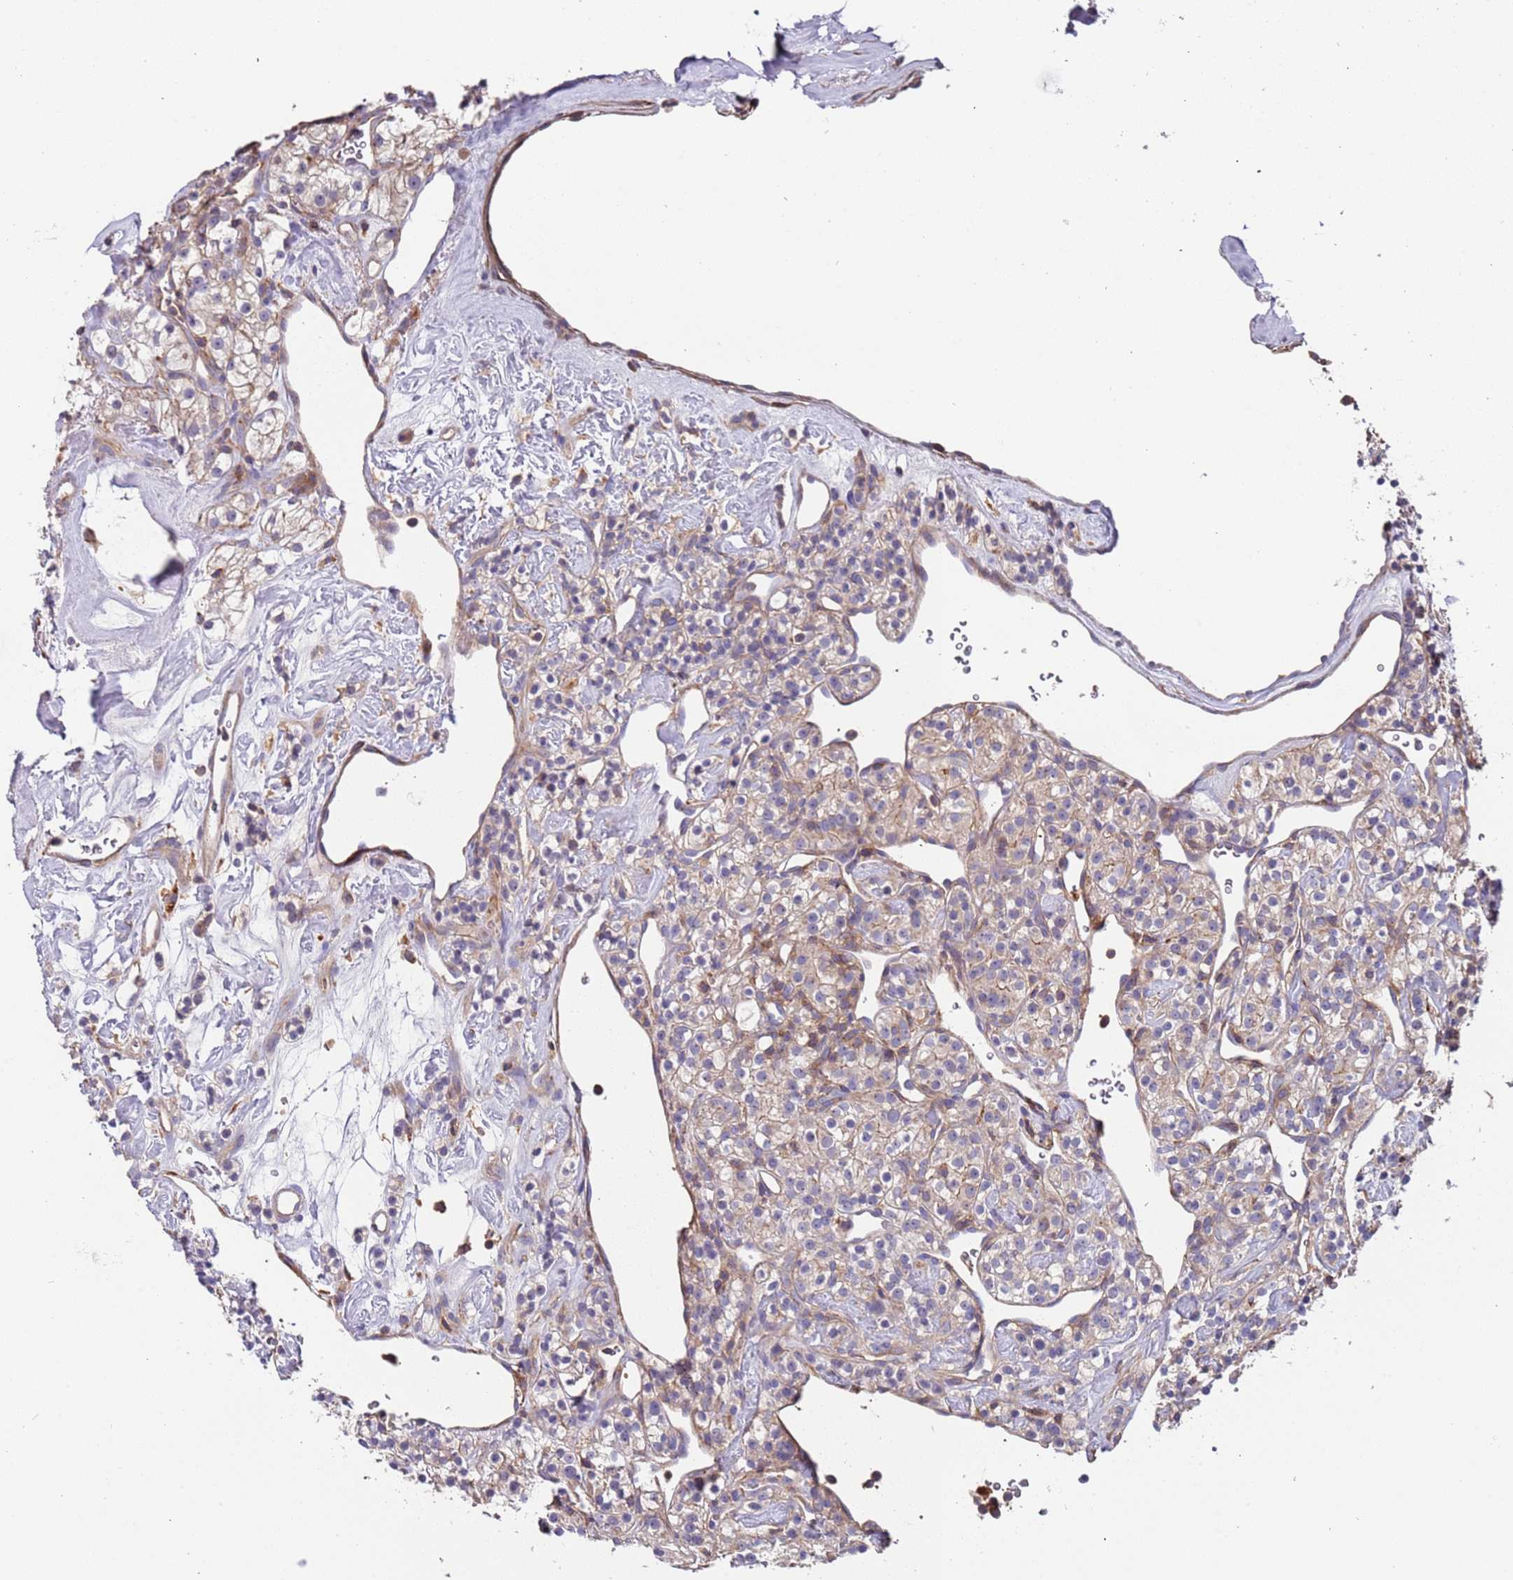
{"staining": {"intensity": "weak", "quantity": "25%-75%", "location": "cytoplasmic/membranous"}, "tissue": "renal cancer", "cell_type": "Tumor cells", "image_type": "cancer", "snomed": [{"axis": "morphology", "description": "Adenocarcinoma, NOS"}, {"axis": "topography", "description": "Kidney"}], "caption": "A brown stain highlights weak cytoplasmic/membranous staining of a protein in adenocarcinoma (renal) tumor cells.", "gene": "SYT4", "patient": {"sex": "male", "age": 77}}